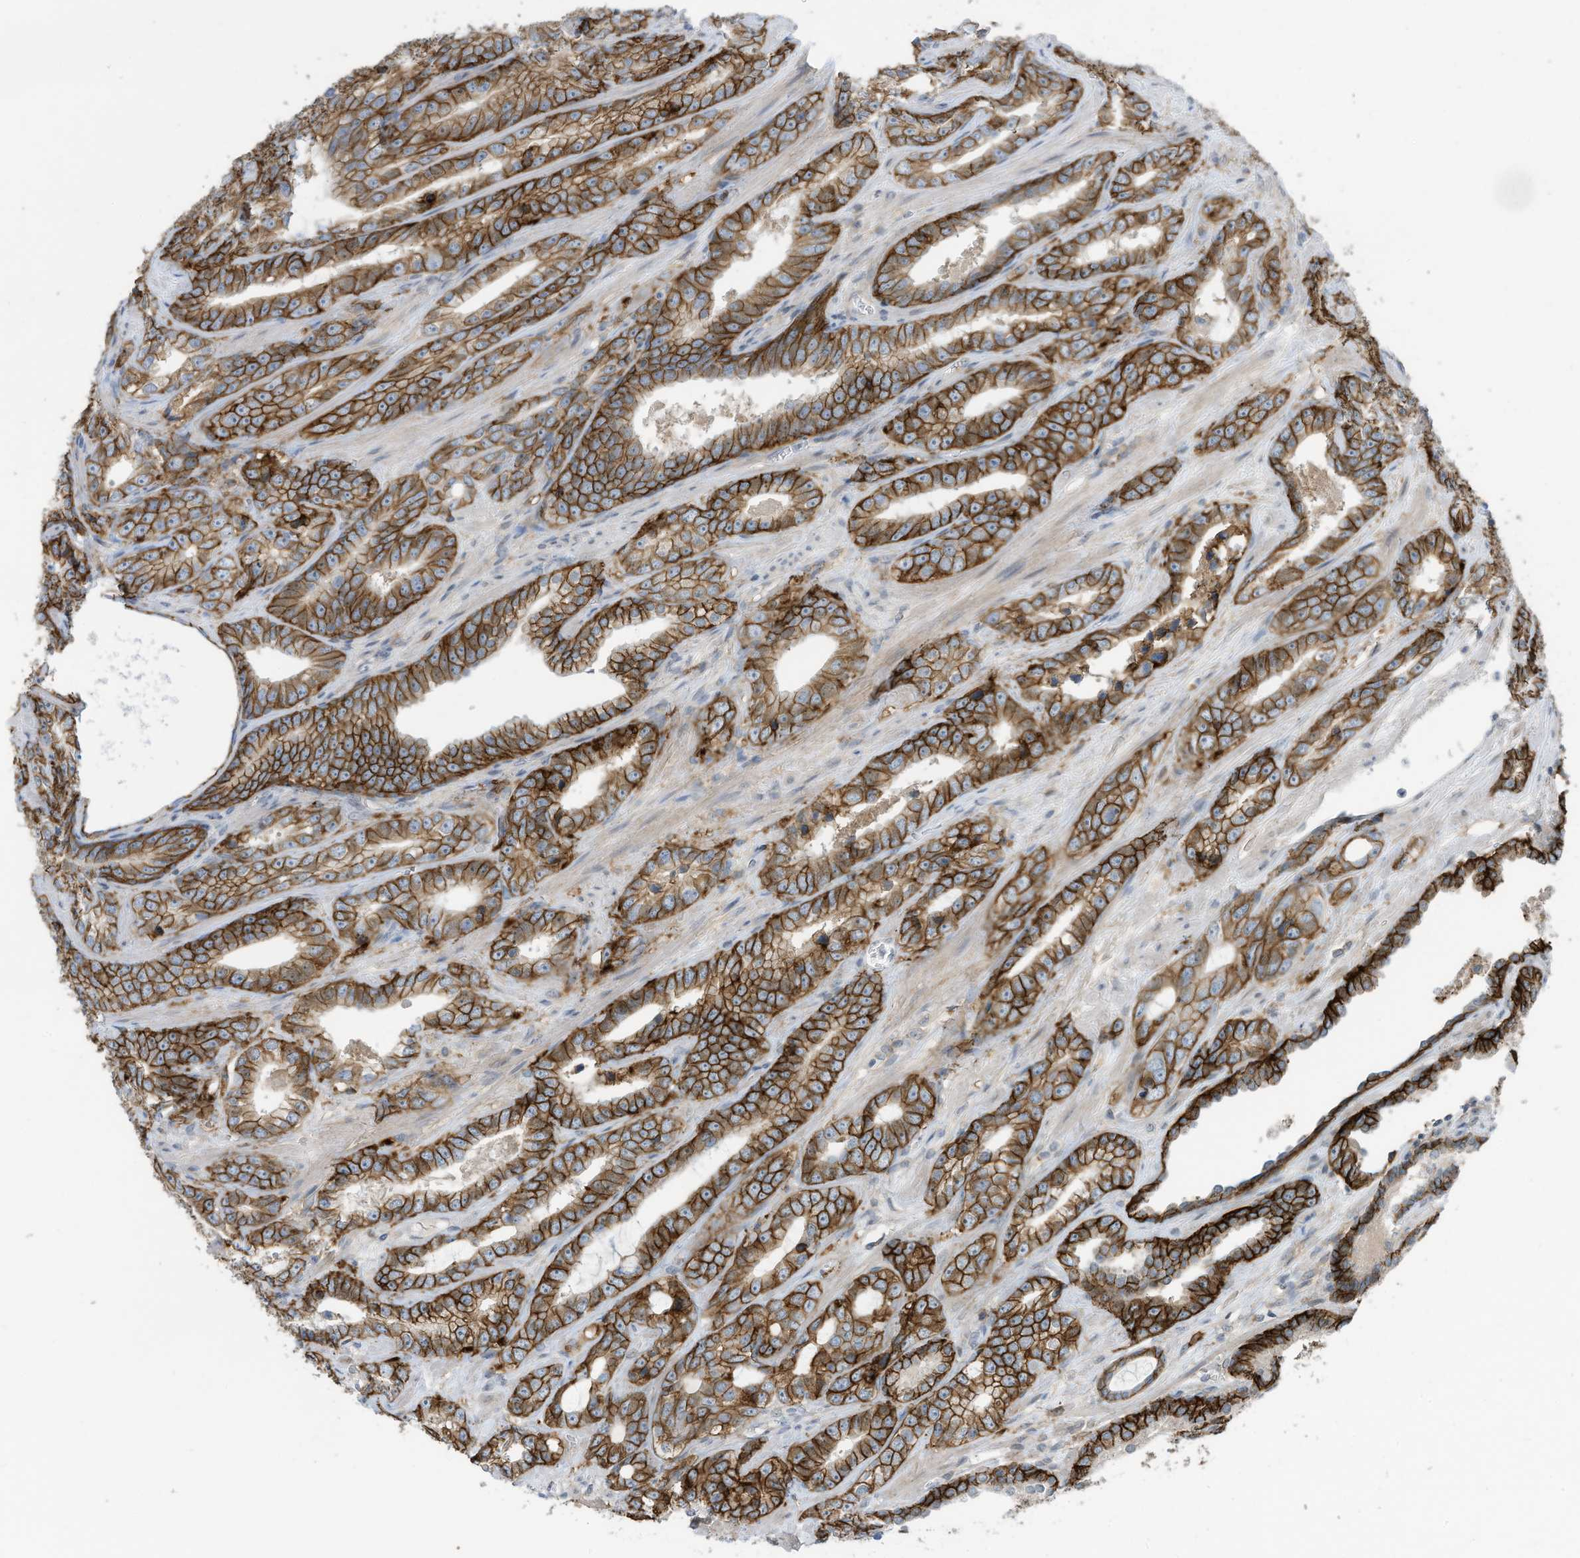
{"staining": {"intensity": "strong", "quantity": ">75%", "location": "cytoplasmic/membranous"}, "tissue": "prostate cancer", "cell_type": "Tumor cells", "image_type": "cancer", "snomed": [{"axis": "morphology", "description": "Adenocarcinoma, High grade"}, {"axis": "topography", "description": "Prostate"}], "caption": "Prostate cancer (high-grade adenocarcinoma) stained for a protein shows strong cytoplasmic/membranous positivity in tumor cells.", "gene": "SLC1A5", "patient": {"sex": "male", "age": 62}}